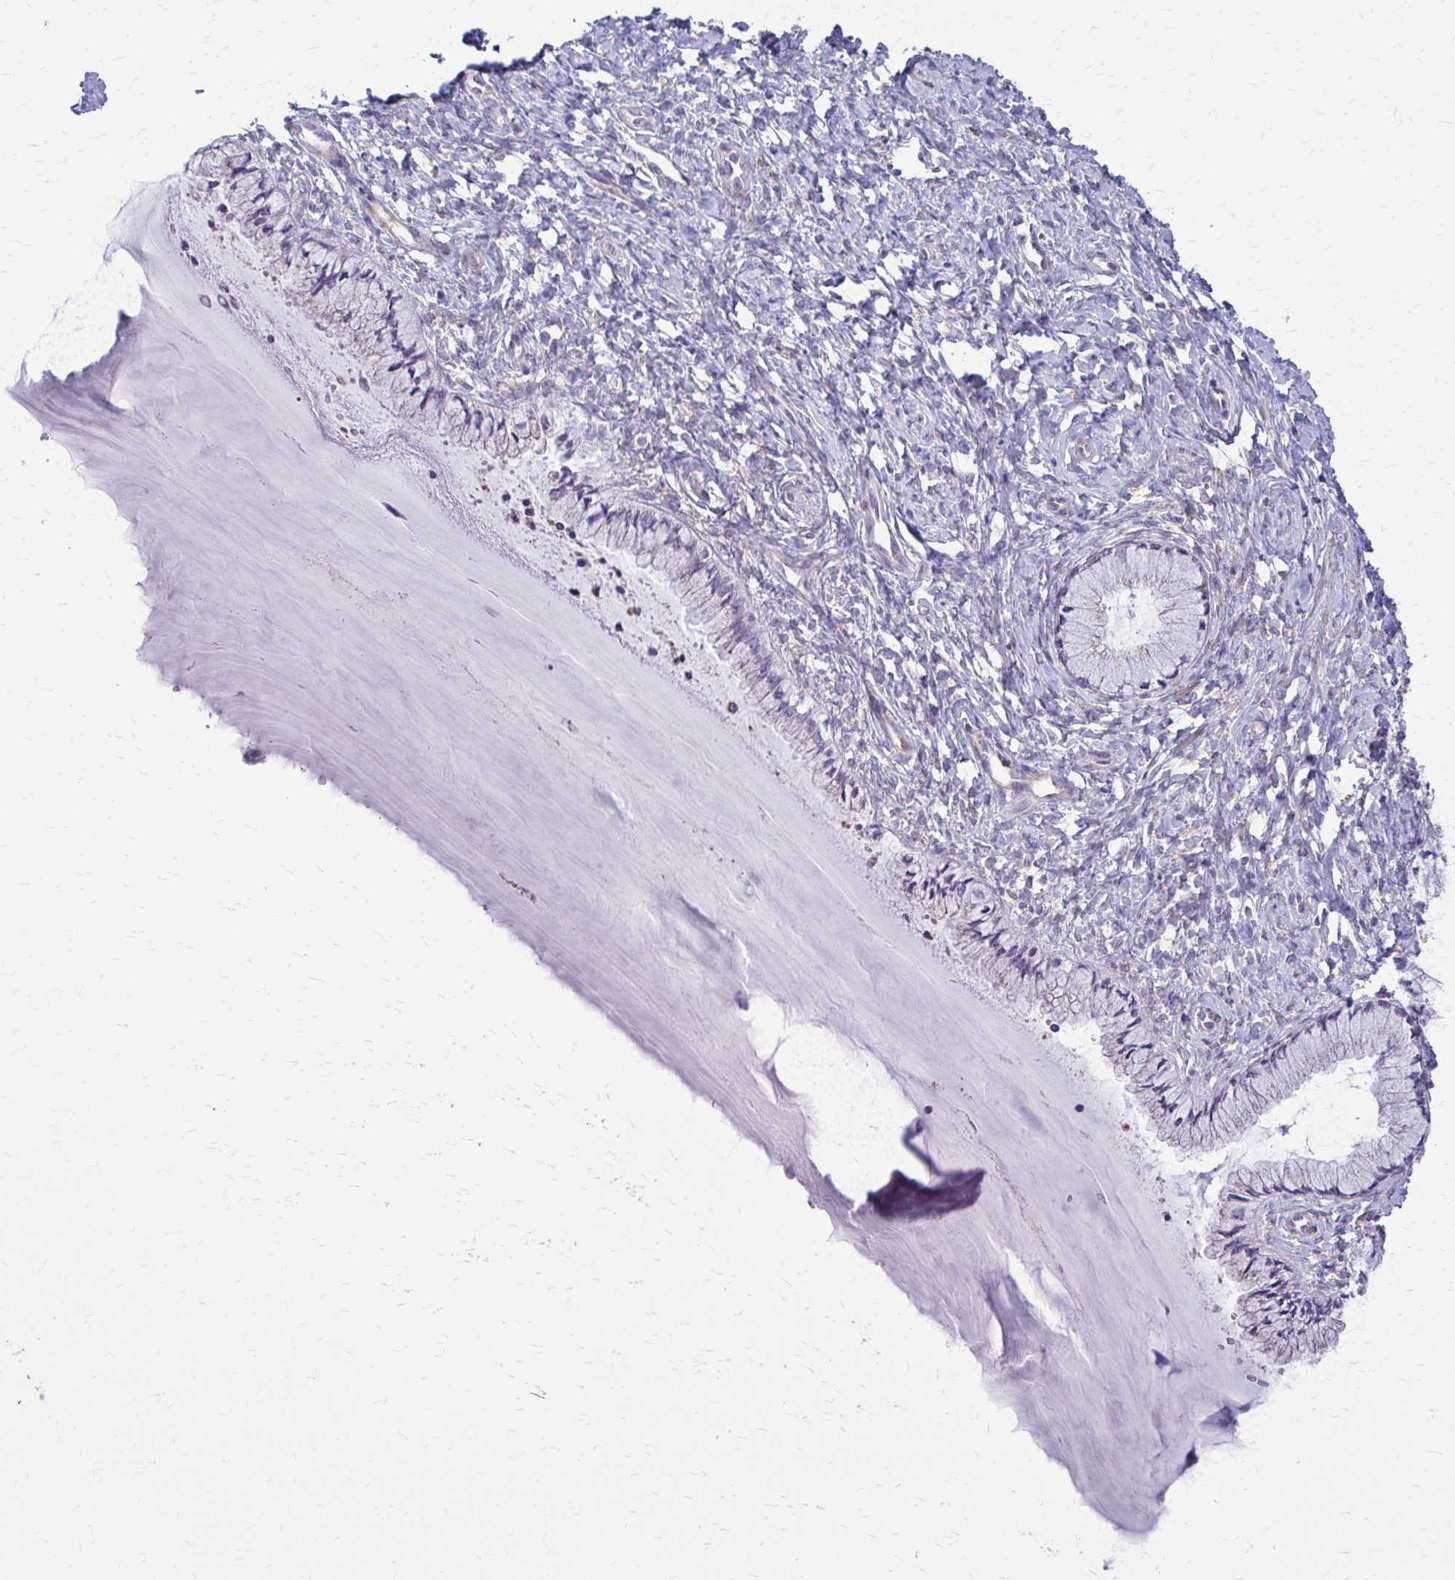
{"staining": {"intensity": "negative", "quantity": "none", "location": "none"}, "tissue": "cervix", "cell_type": "Glandular cells", "image_type": "normal", "snomed": [{"axis": "morphology", "description": "Normal tissue, NOS"}, {"axis": "topography", "description": "Cervix"}], "caption": "The immunohistochemistry image has no significant expression in glandular cells of cervix.", "gene": "DEPP1", "patient": {"sex": "female", "age": 37}}